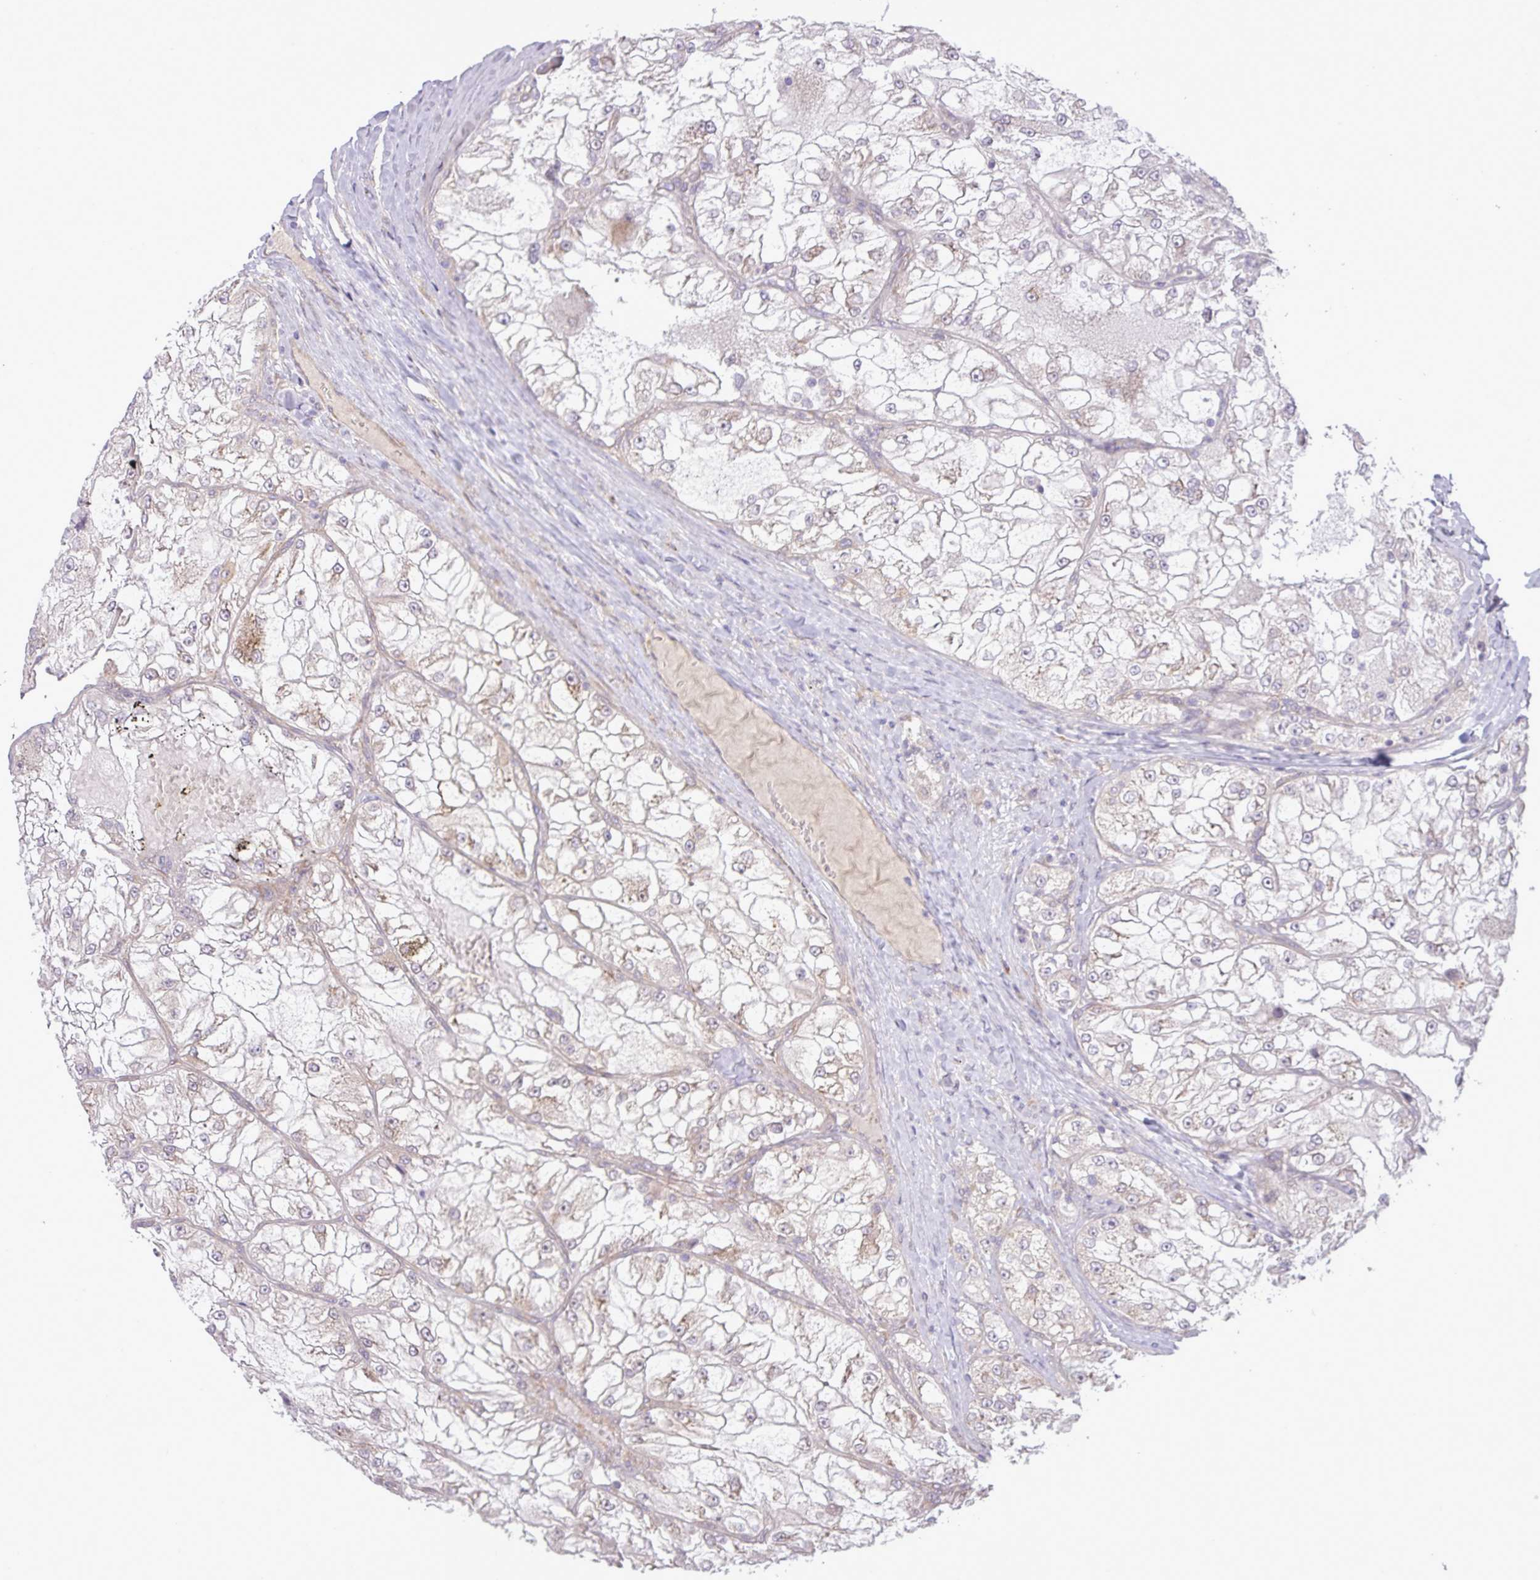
{"staining": {"intensity": "weak", "quantity": "<25%", "location": "cytoplasmic/membranous"}, "tissue": "renal cancer", "cell_type": "Tumor cells", "image_type": "cancer", "snomed": [{"axis": "morphology", "description": "Adenocarcinoma, NOS"}, {"axis": "topography", "description": "Kidney"}], "caption": "Renal adenocarcinoma stained for a protein using IHC displays no expression tumor cells.", "gene": "FAM222B", "patient": {"sex": "female", "age": 72}}